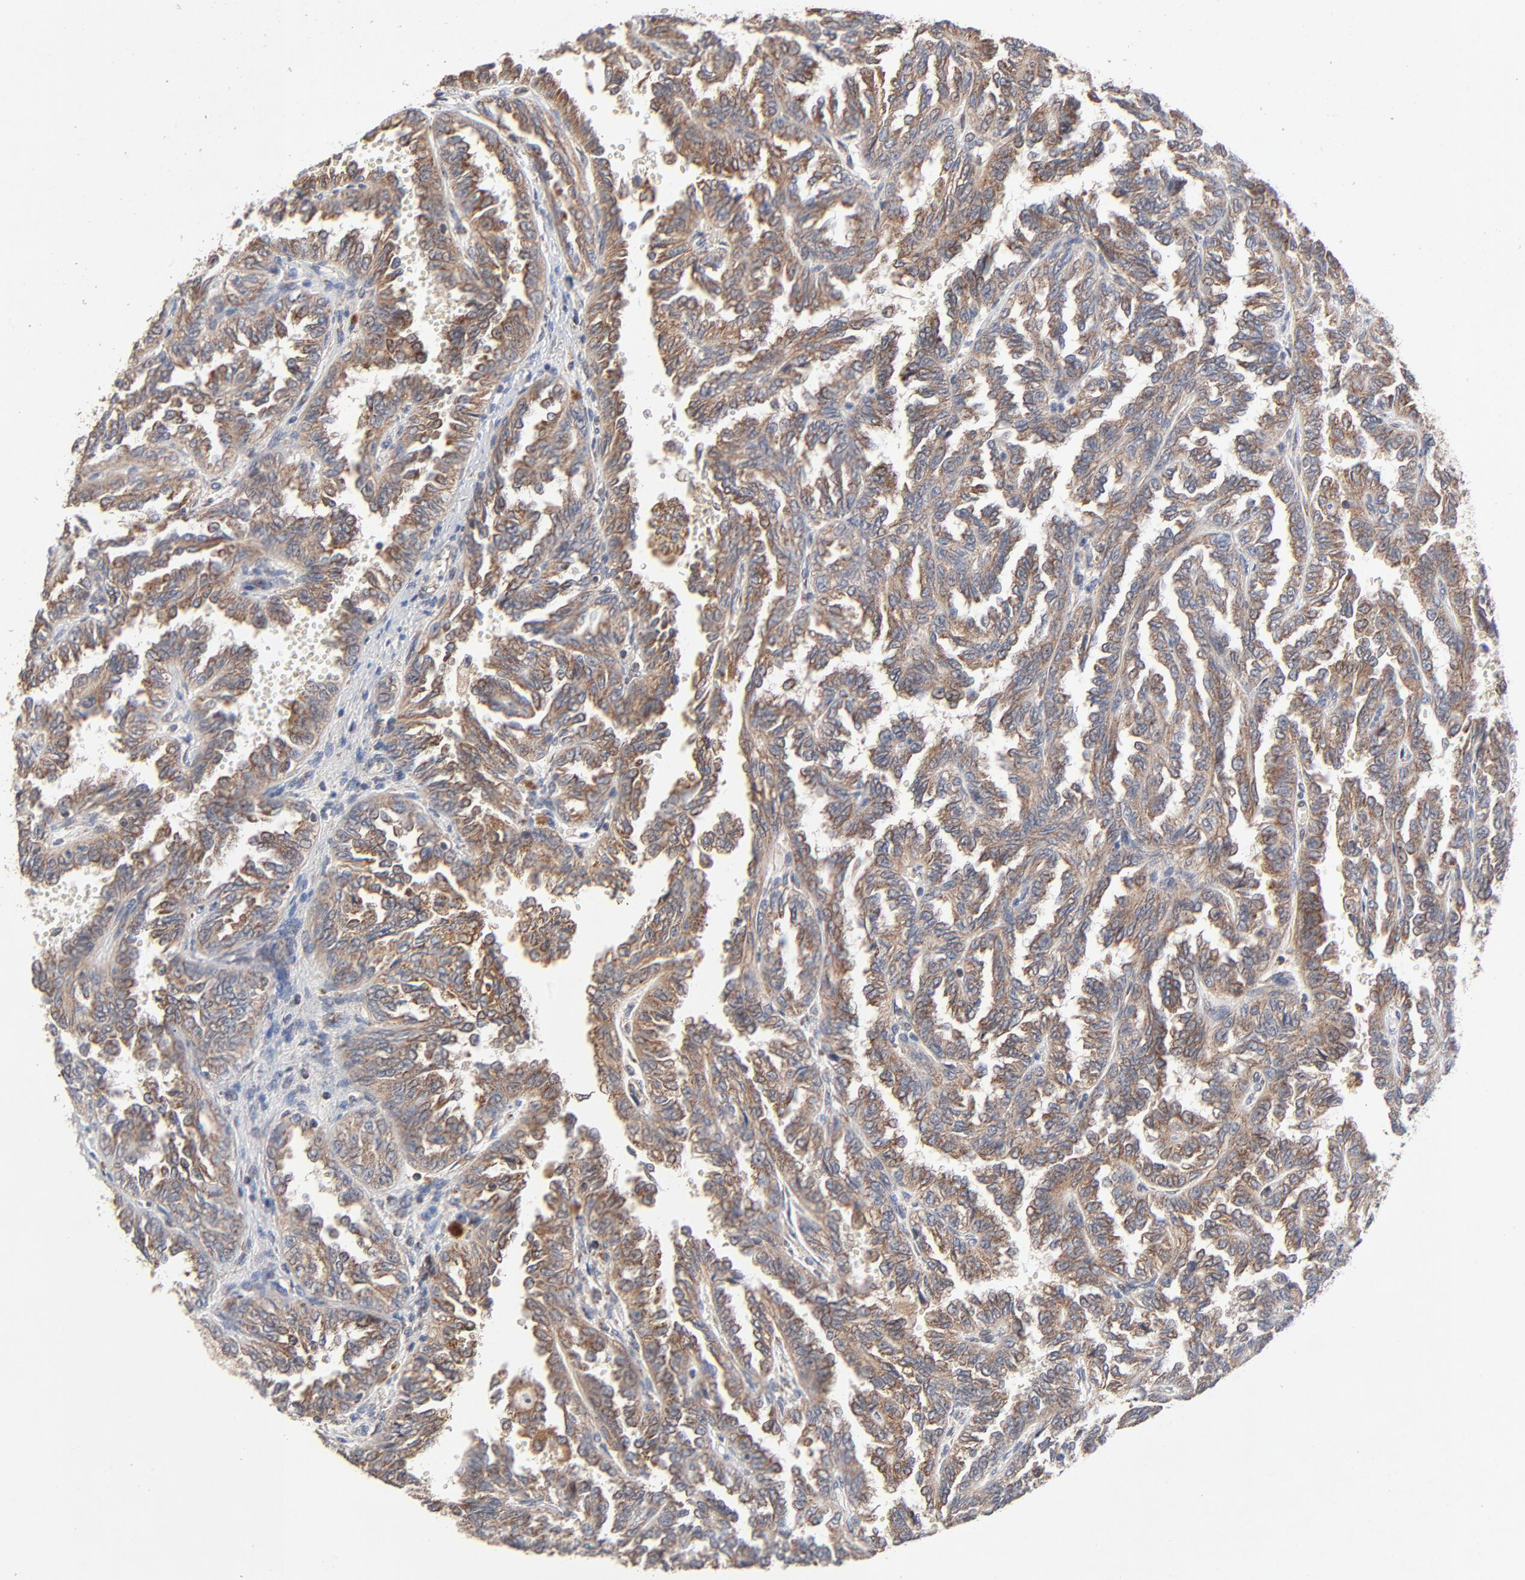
{"staining": {"intensity": "moderate", "quantity": ">75%", "location": "cytoplasmic/membranous"}, "tissue": "renal cancer", "cell_type": "Tumor cells", "image_type": "cancer", "snomed": [{"axis": "morphology", "description": "Inflammation, NOS"}, {"axis": "morphology", "description": "Adenocarcinoma, NOS"}, {"axis": "topography", "description": "Kidney"}], "caption": "IHC of human renal cancer (adenocarcinoma) demonstrates medium levels of moderate cytoplasmic/membranous expression in about >75% of tumor cells.", "gene": "ABLIM3", "patient": {"sex": "male", "age": 68}}